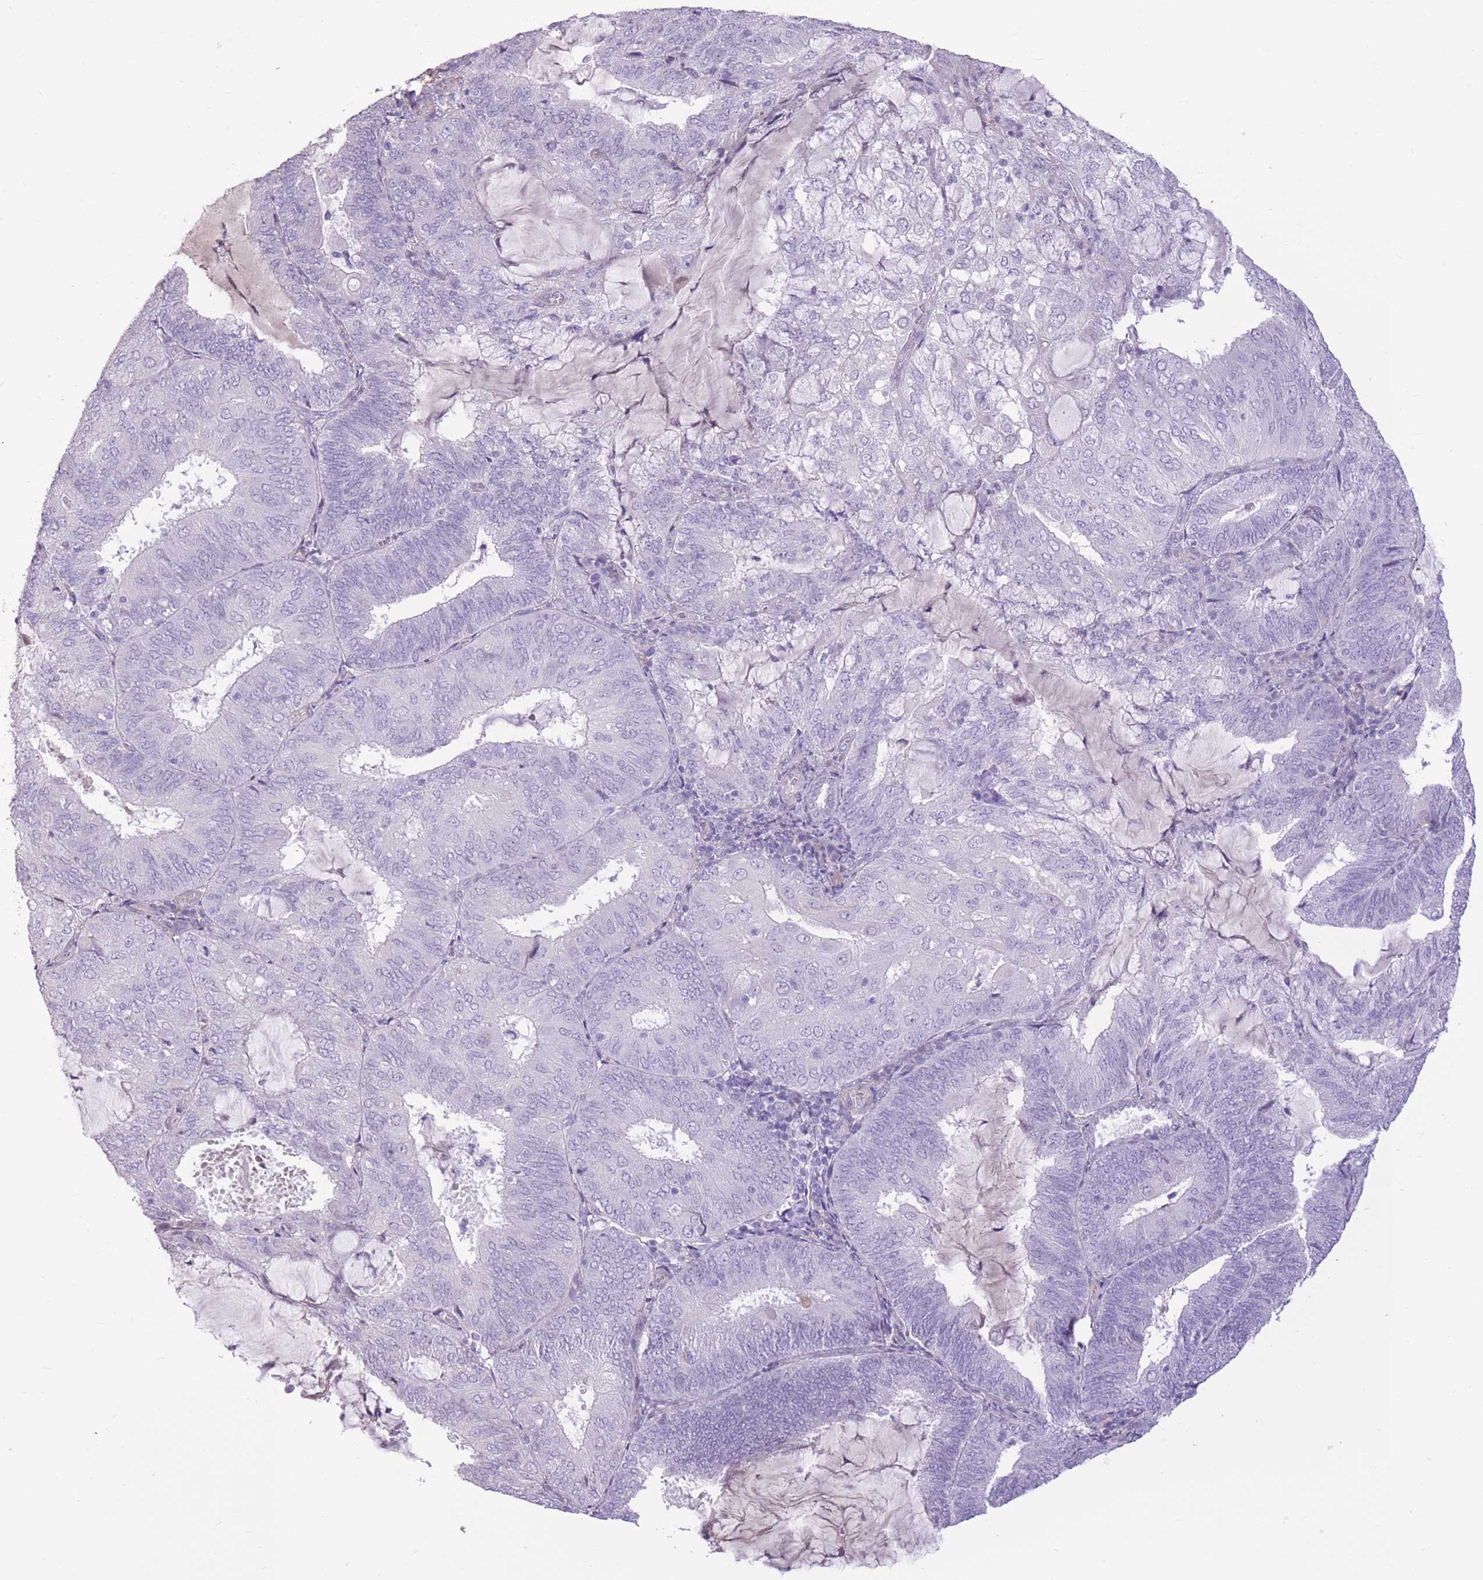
{"staining": {"intensity": "negative", "quantity": "none", "location": "none"}, "tissue": "endometrial cancer", "cell_type": "Tumor cells", "image_type": "cancer", "snomed": [{"axis": "morphology", "description": "Adenocarcinoma, NOS"}, {"axis": "topography", "description": "Endometrium"}], "caption": "An IHC histopathology image of endometrial cancer is shown. There is no staining in tumor cells of endometrial cancer. (DAB immunohistochemistry, high magnification).", "gene": "WDR70", "patient": {"sex": "female", "age": 81}}